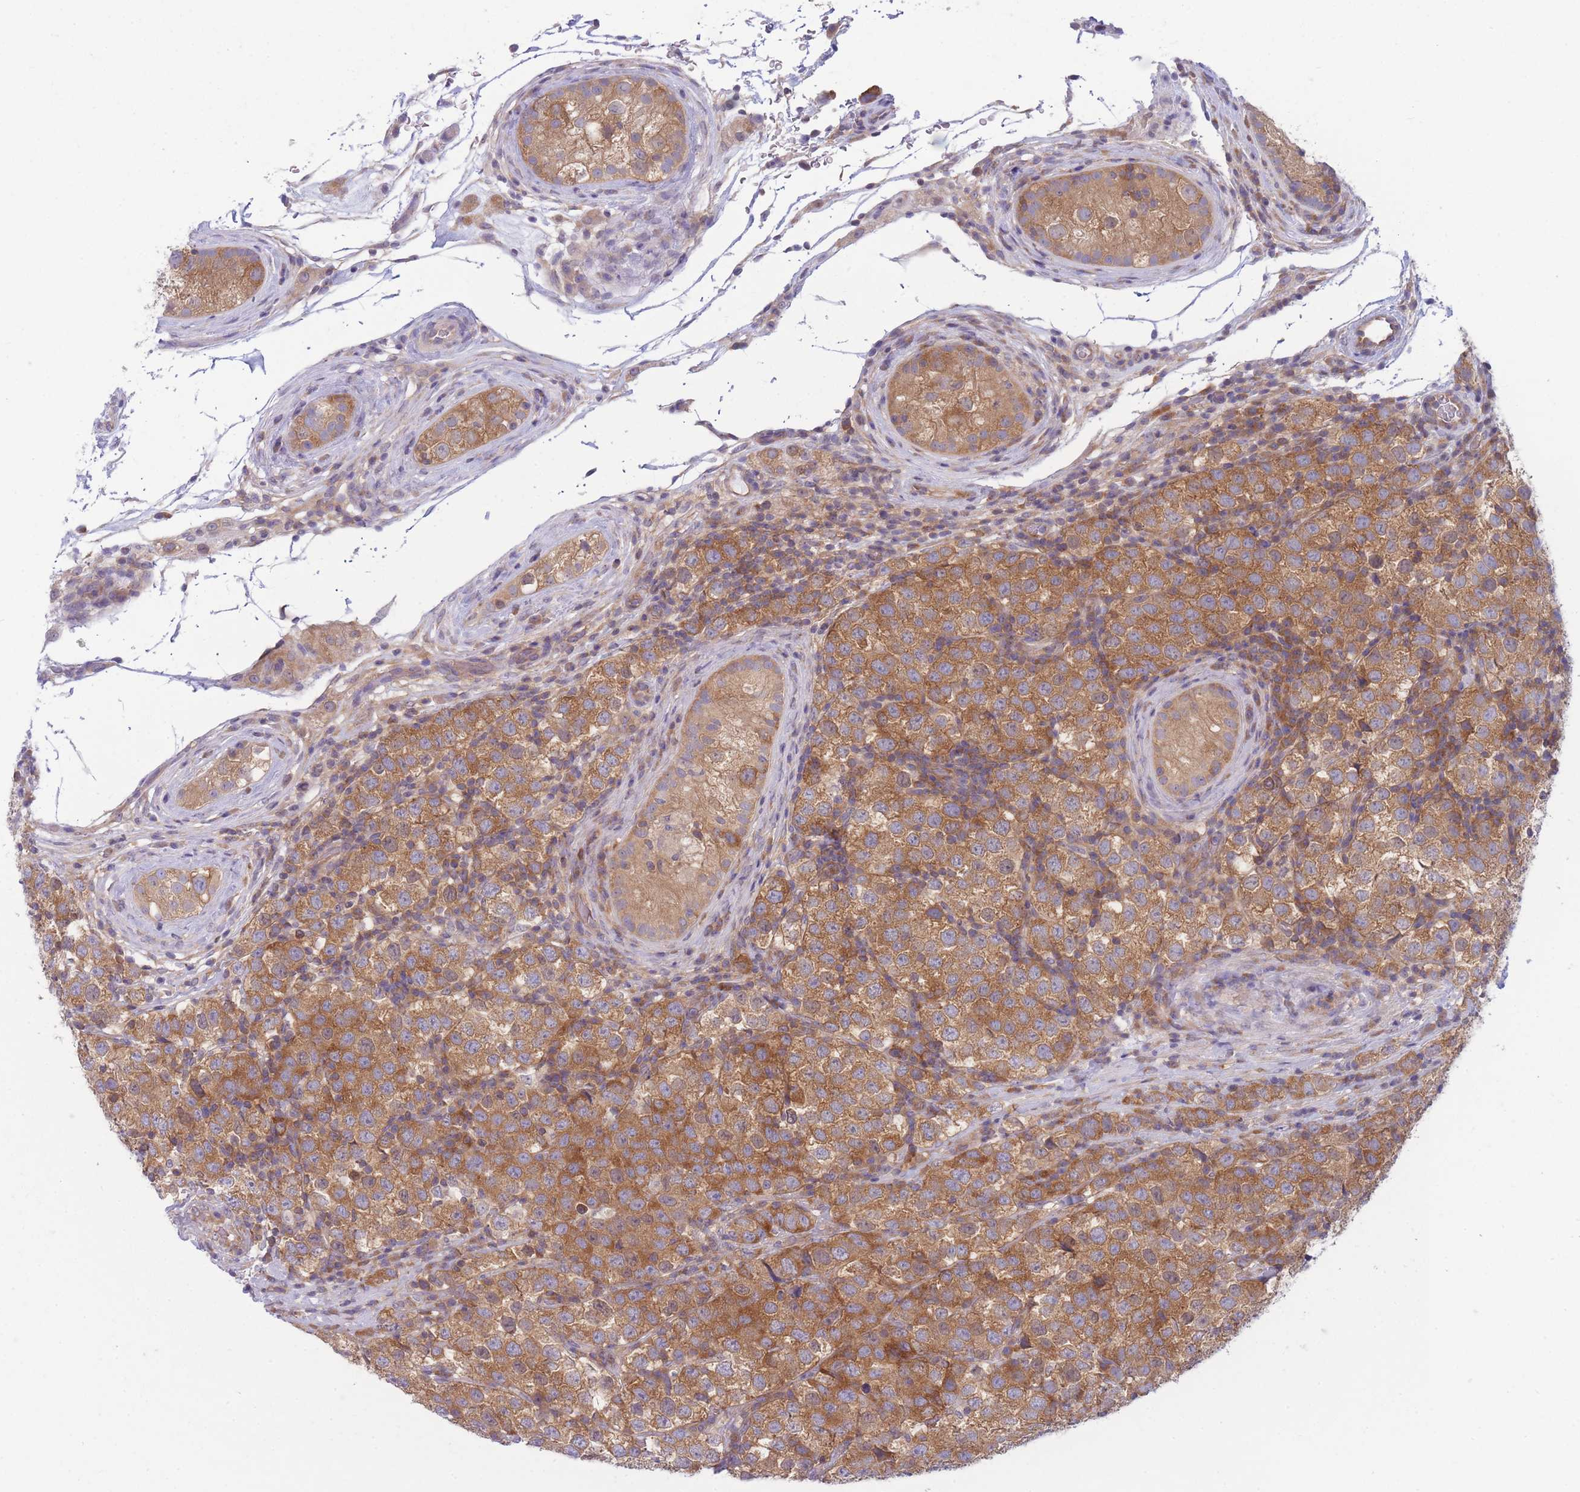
{"staining": {"intensity": "moderate", "quantity": ">75%", "location": "cytoplasmic/membranous"}, "tissue": "testis cancer", "cell_type": "Tumor cells", "image_type": "cancer", "snomed": [{"axis": "morphology", "description": "Seminoma, NOS"}, {"axis": "topography", "description": "Testis"}], "caption": "This photomicrograph displays immunohistochemistry staining of testis cancer (seminoma), with medium moderate cytoplasmic/membranous staining in approximately >75% of tumor cells.", "gene": "PFDN6", "patient": {"sex": "male", "age": 34}}